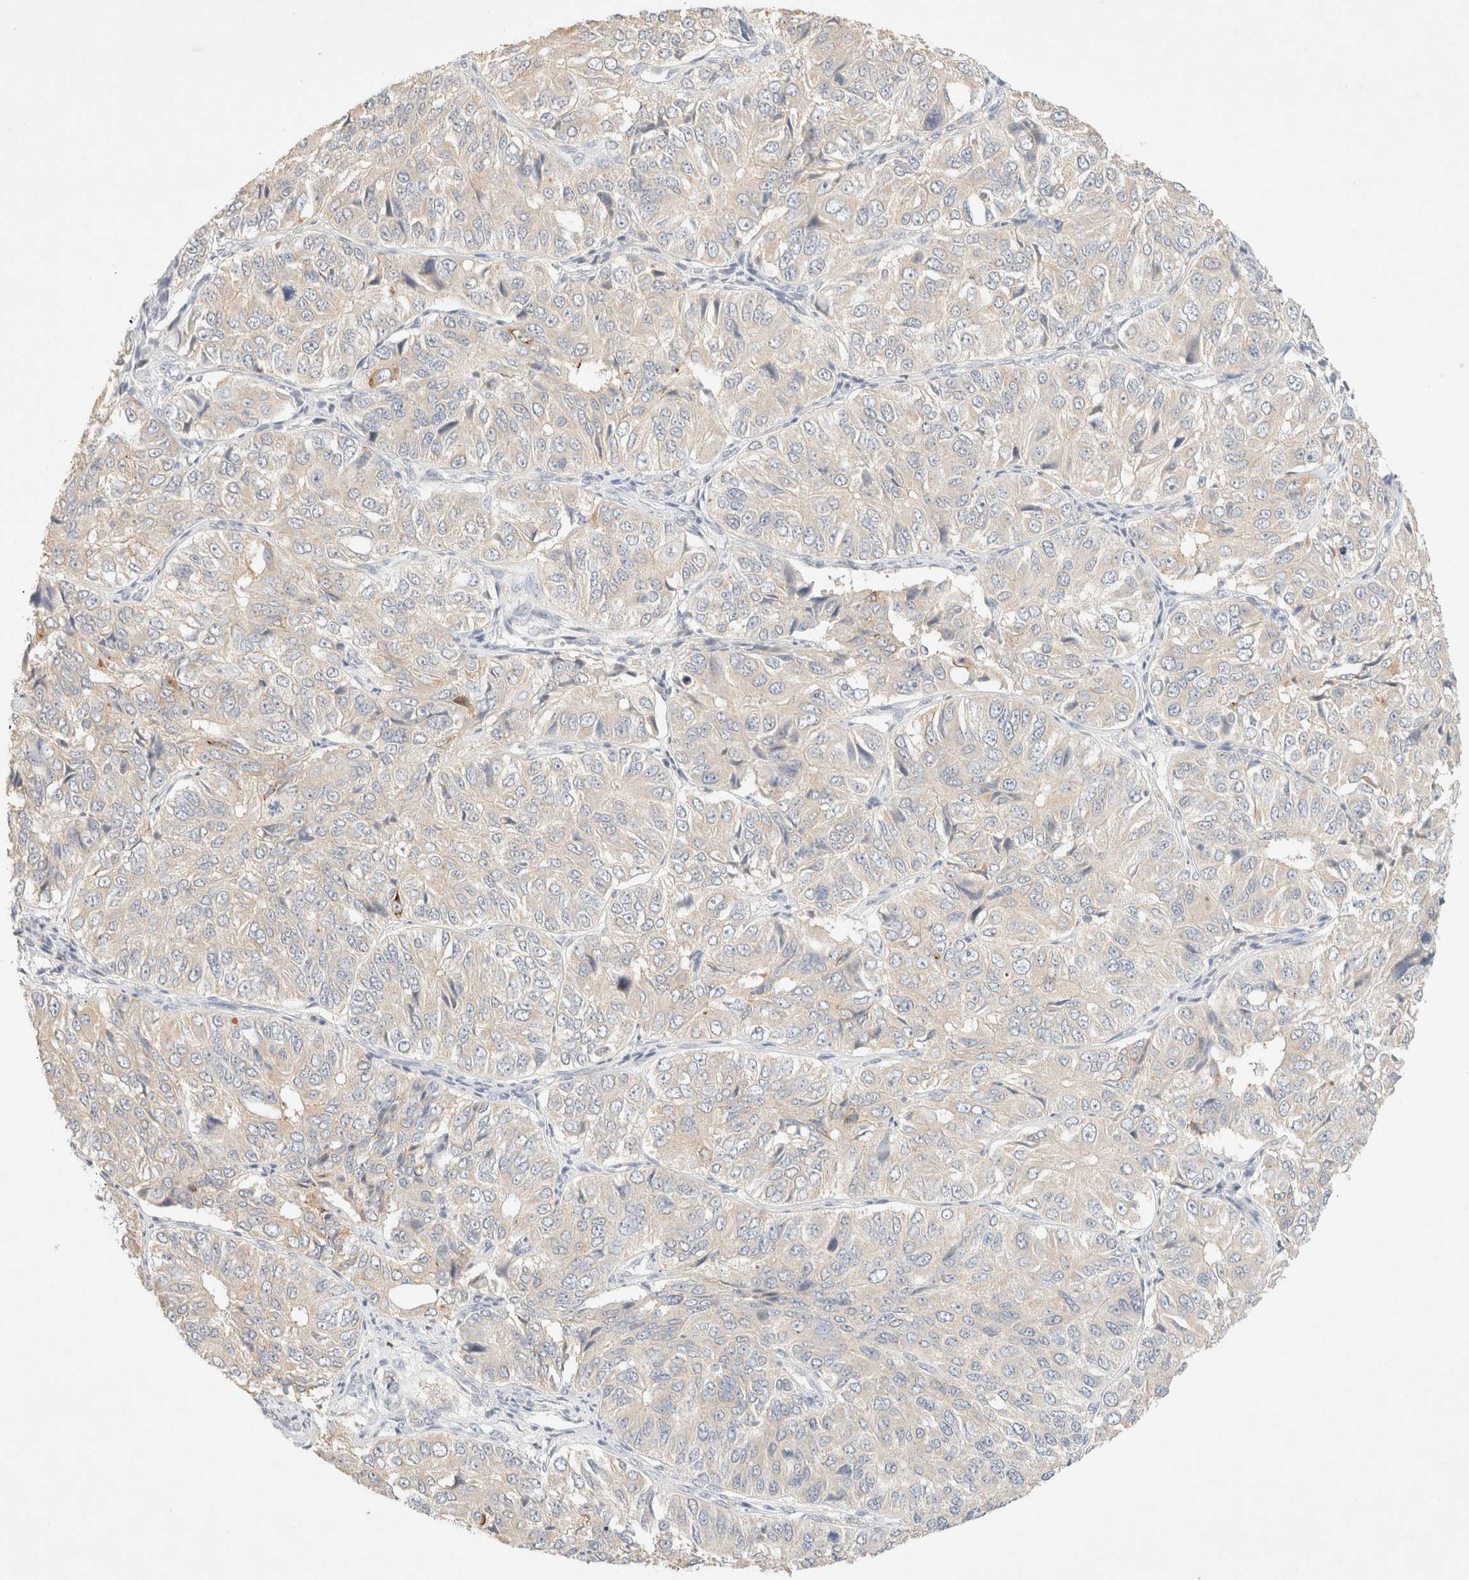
{"staining": {"intensity": "negative", "quantity": "none", "location": "none"}, "tissue": "ovarian cancer", "cell_type": "Tumor cells", "image_type": "cancer", "snomed": [{"axis": "morphology", "description": "Carcinoma, endometroid"}, {"axis": "topography", "description": "Ovary"}], "caption": "Immunohistochemistry (IHC) of ovarian cancer demonstrates no staining in tumor cells. Nuclei are stained in blue.", "gene": "SNTB1", "patient": {"sex": "female", "age": 51}}